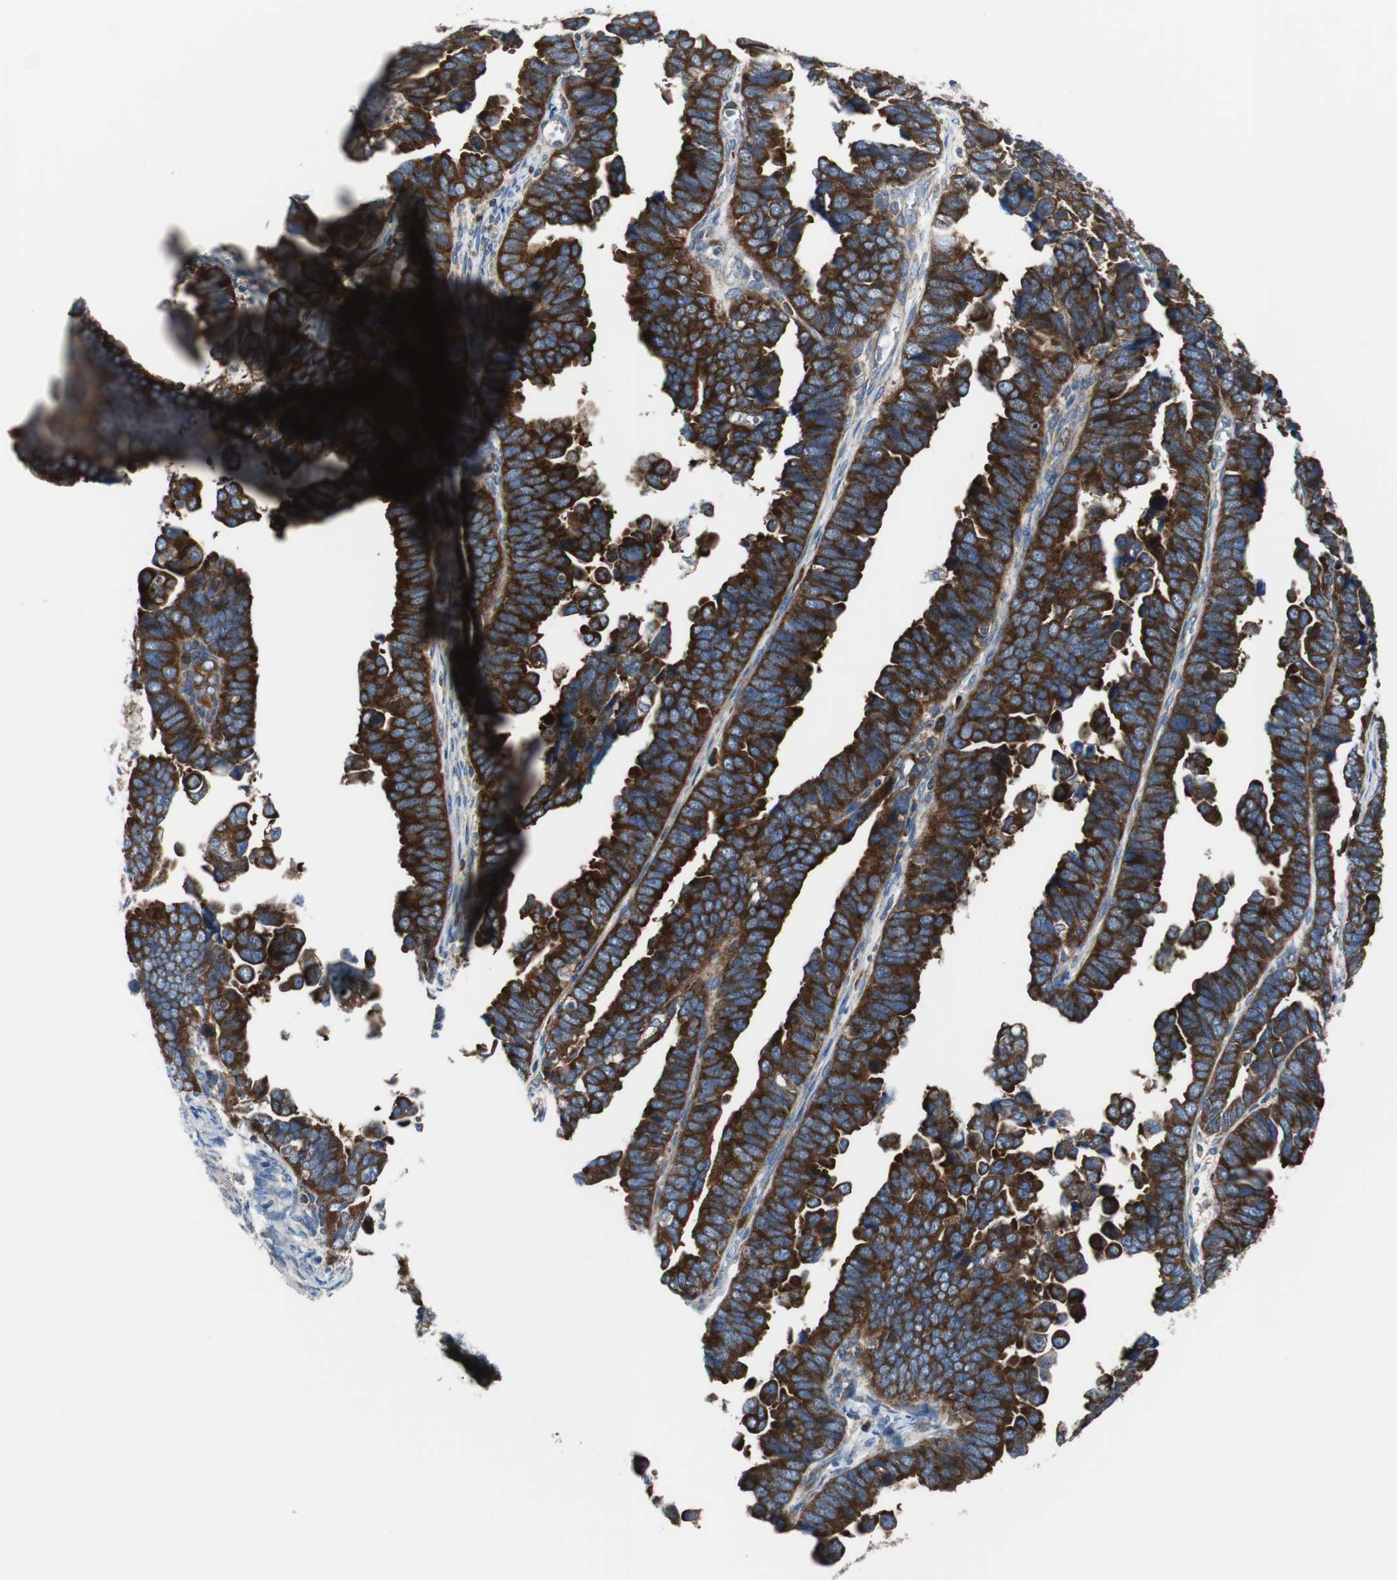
{"staining": {"intensity": "strong", "quantity": ">75%", "location": "cytoplasmic/membranous"}, "tissue": "endometrial cancer", "cell_type": "Tumor cells", "image_type": "cancer", "snomed": [{"axis": "morphology", "description": "Adenocarcinoma, NOS"}, {"axis": "topography", "description": "Endometrium"}], "caption": "Adenocarcinoma (endometrial) was stained to show a protein in brown. There is high levels of strong cytoplasmic/membranous staining in about >75% of tumor cells. The staining was performed using DAB (3,3'-diaminobenzidine), with brown indicating positive protein expression. Nuclei are stained blue with hematoxylin.", "gene": "BRAF", "patient": {"sex": "female", "age": 75}}